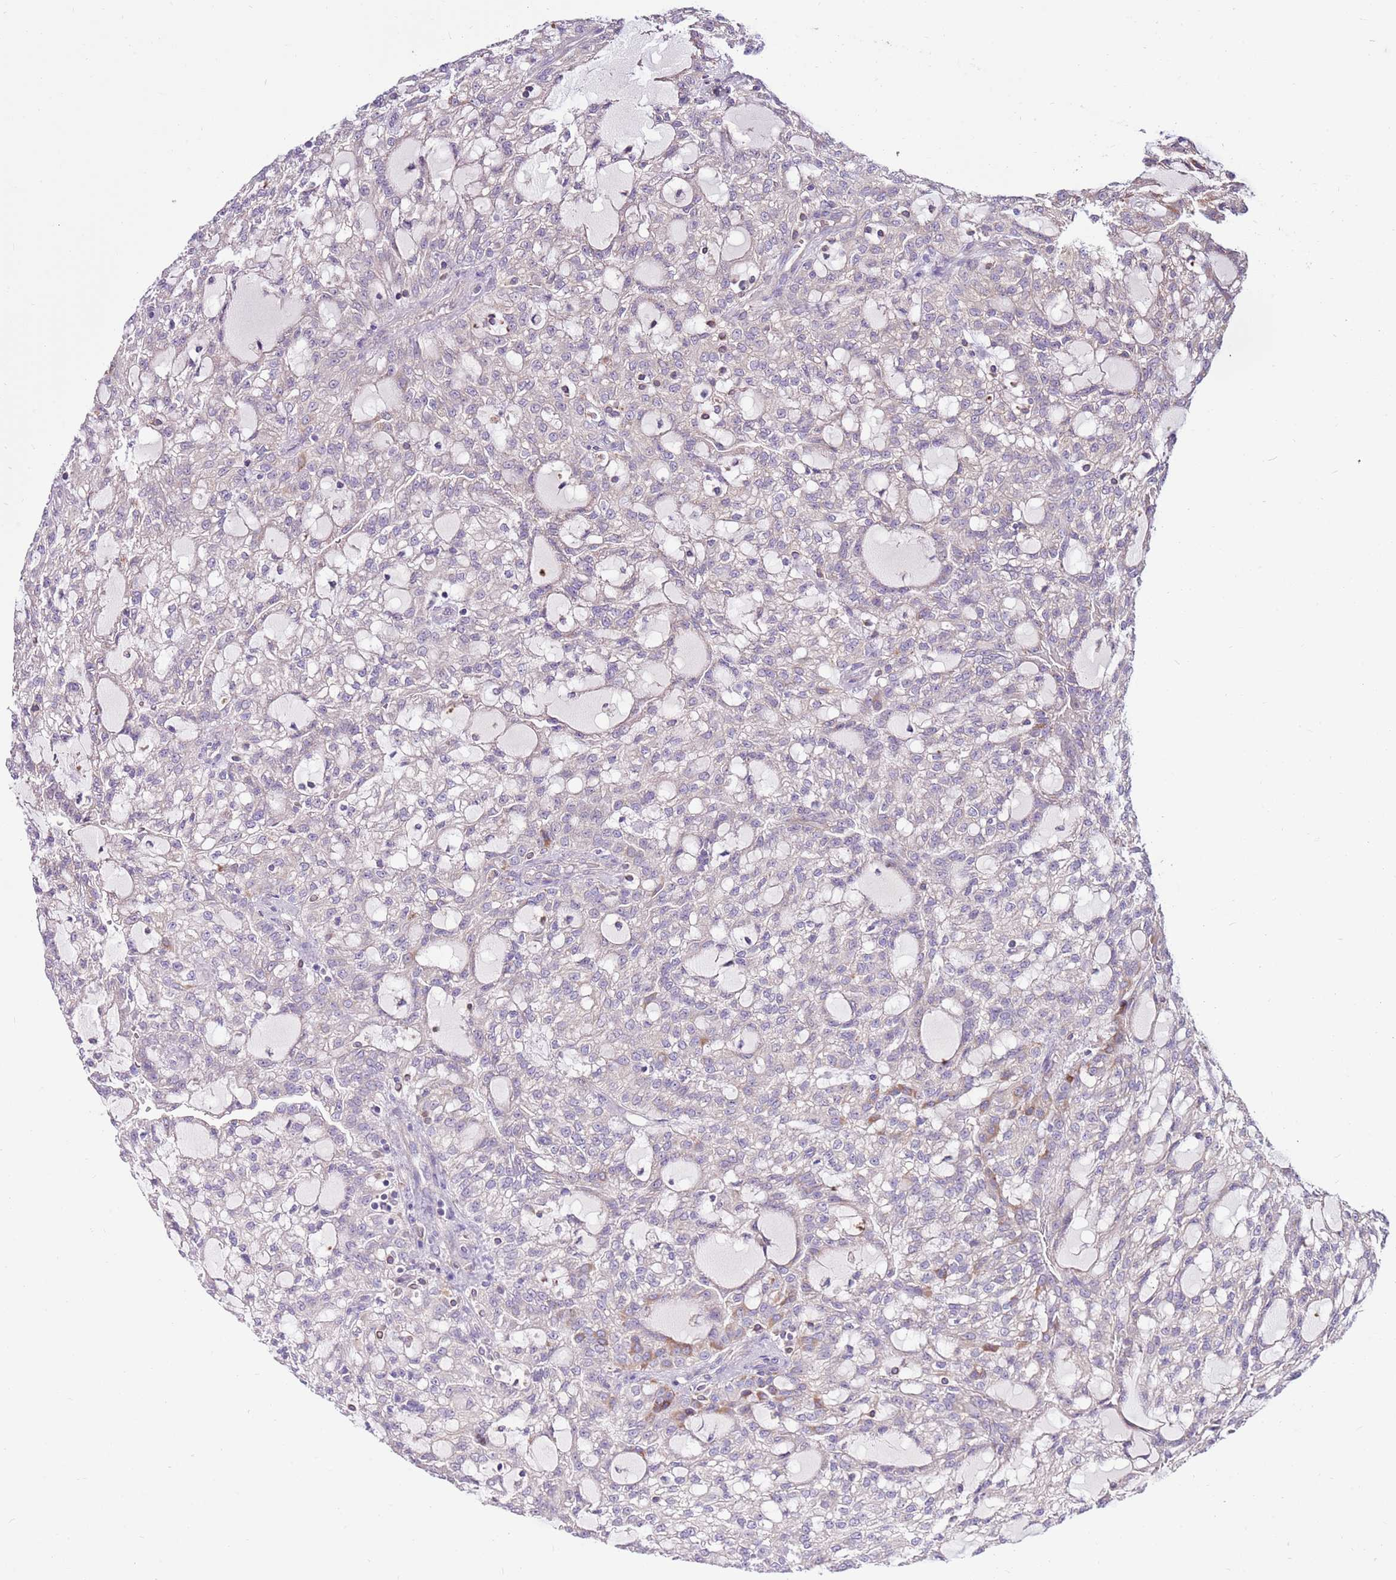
{"staining": {"intensity": "negative", "quantity": "none", "location": "none"}, "tissue": "renal cancer", "cell_type": "Tumor cells", "image_type": "cancer", "snomed": [{"axis": "morphology", "description": "Adenocarcinoma, NOS"}, {"axis": "topography", "description": "Kidney"}], "caption": "A micrograph of renal cancer (adenocarcinoma) stained for a protein shows no brown staining in tumor cells.", "gene": "SMG1", "patient": {"sex": "male", "age": 63}}